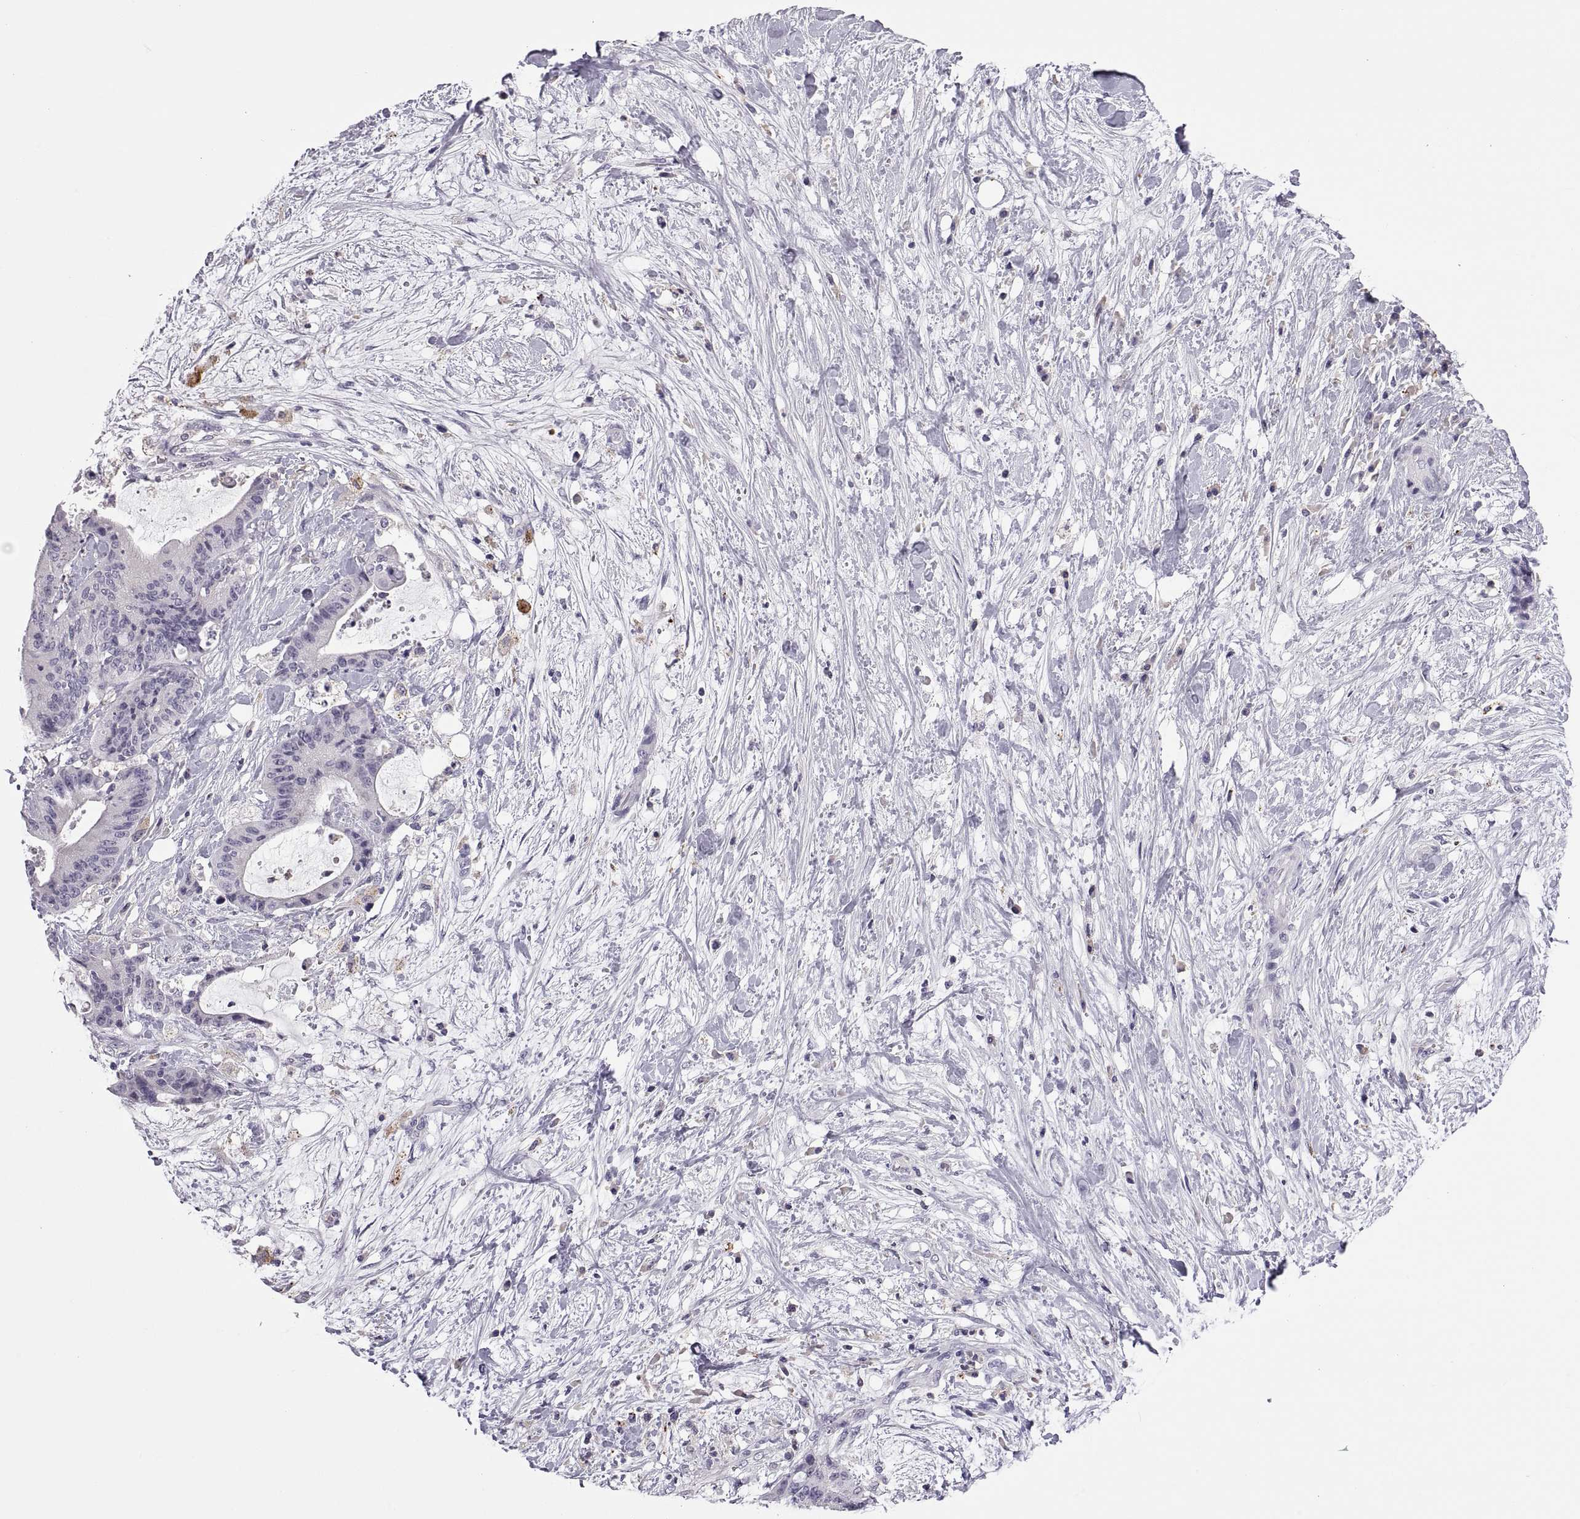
{"staining": {"intensity": "negative", "quantity": "none", "location": "none"}, "tissue": "liver cancer", "cell_type": "Tumor cells", "image_type": "cancer", "snomed": [{"axis": "morphology", "description": "Cholangiocarcinoma"}, {"axis": "topography", "description": "Liver"}], "caption": "Histopathology image shows no protein expression in tumor cells of liver cholangiocarcinoma tissue.", "gene": "RGS19", "patient": {"sex": "female", "age": 73}}